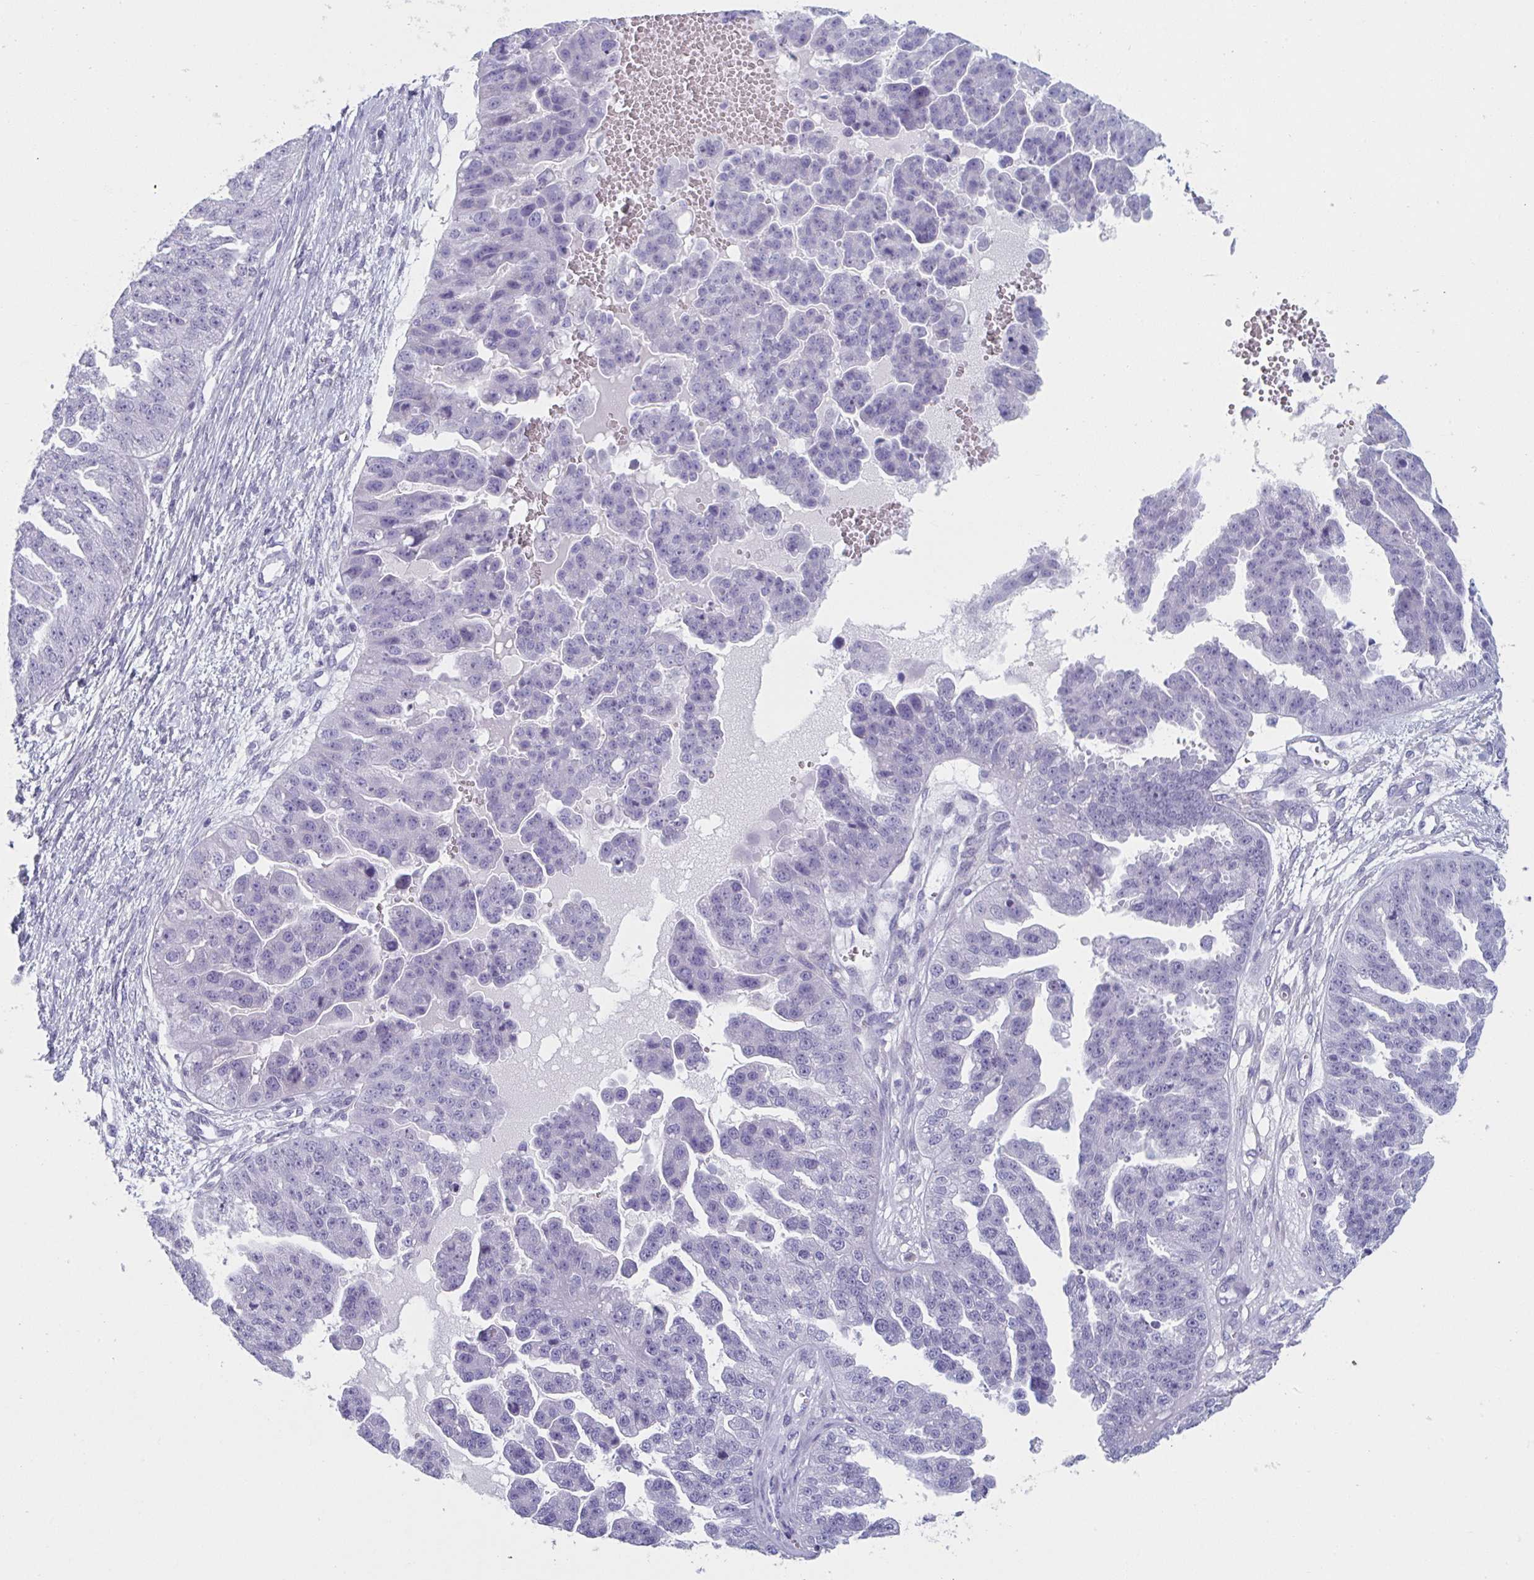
{"staining": {"intensity": "negative", "quantity": "none", "location": "none"}, "tissue": "ovarian cancer", "cell_type": "Tumor cells", "image_type": "cancer", "snomed": [{"axis": "morphology", "description": "Cystadenocarcinoma, serous, NOS"}, {"axis": "topography", "description": "Ovary"}], "caption": "Micrograph shows no significant protein expression in tumor cells of ovarian cancer (serous cystadenocarcinoma).", "gene": "HSD11B2", "patient": {"sex": "female", "age": 58}}